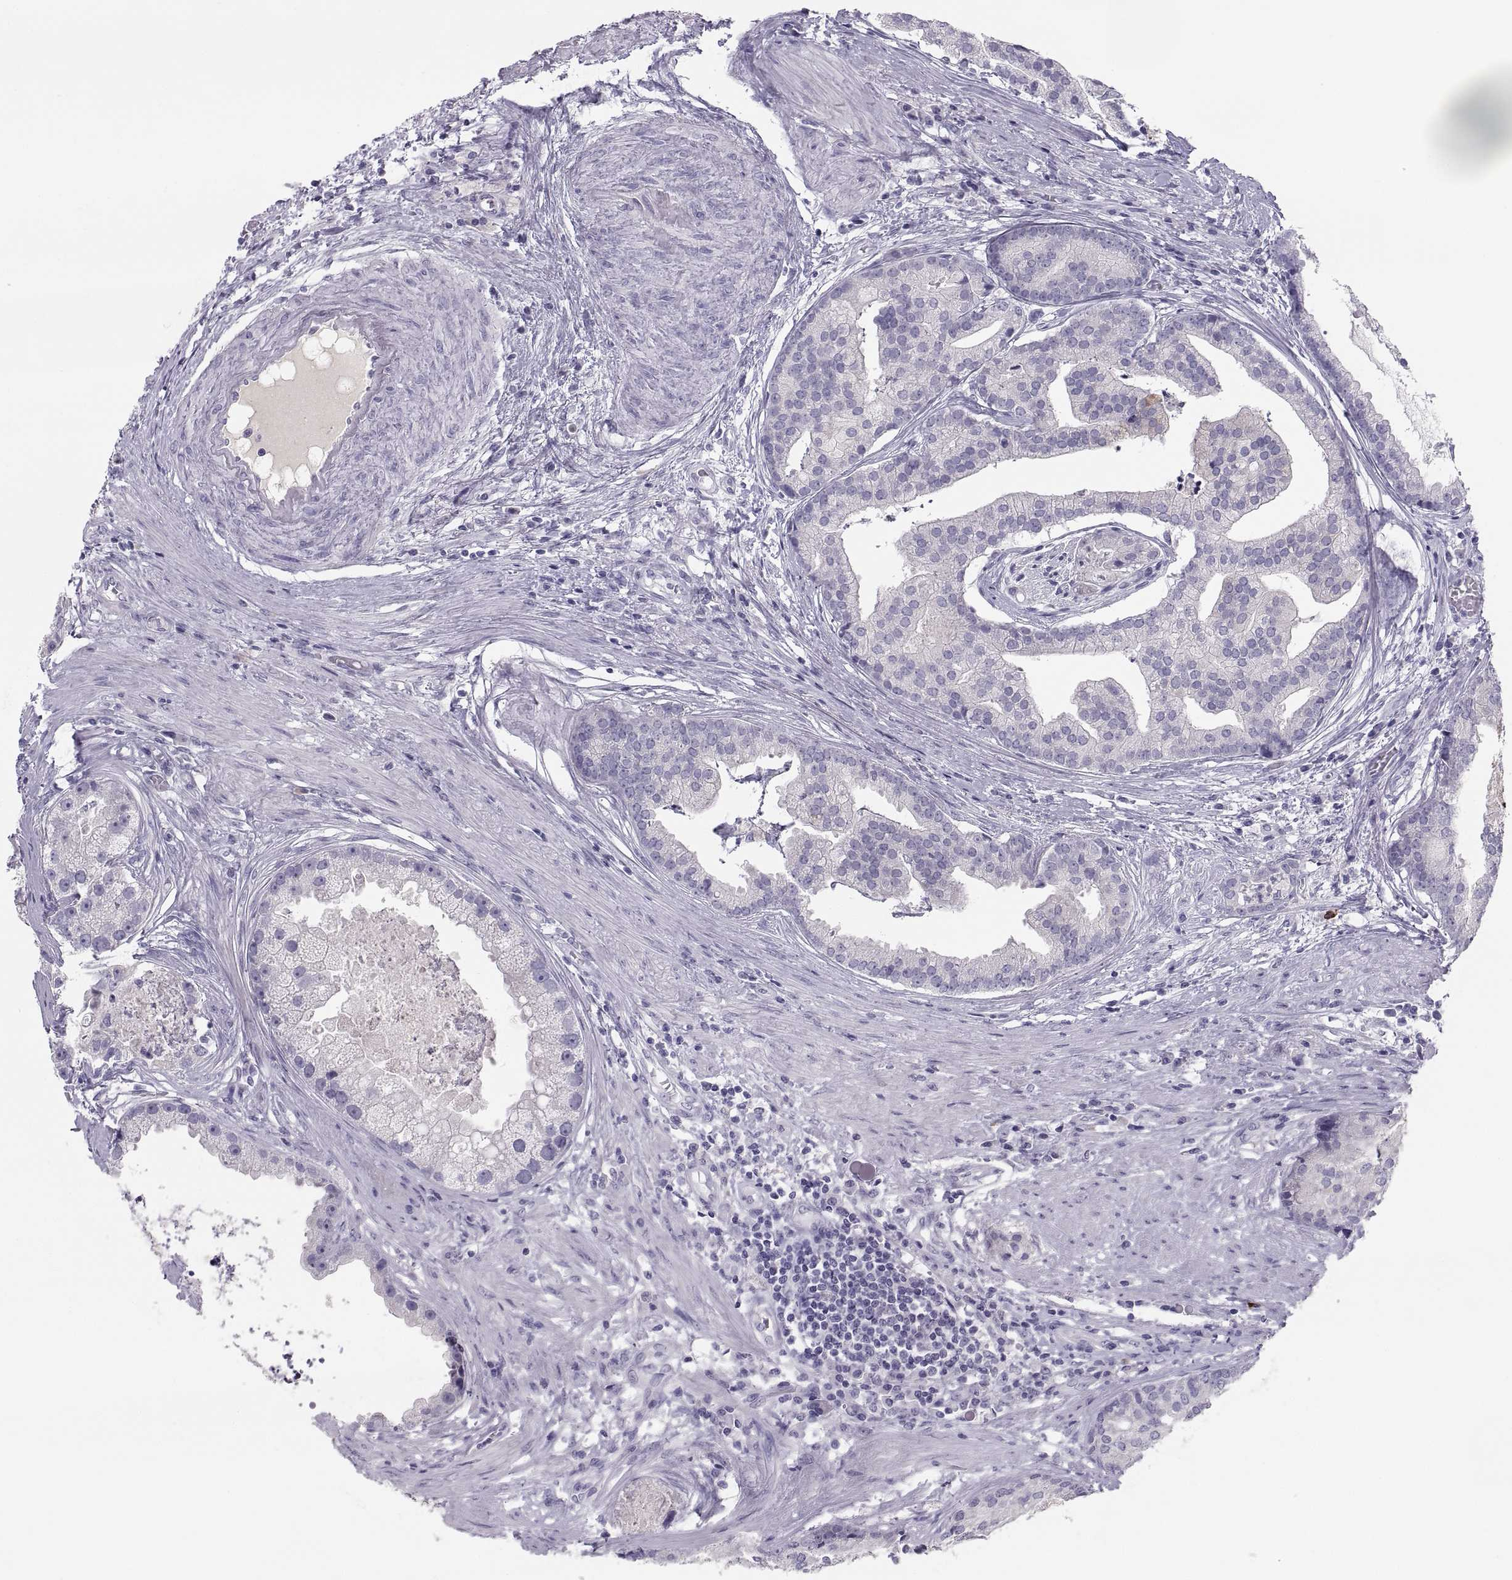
{"staining": {"intensity": "negative", "quantity": "none", "location": "none"}, "tissue": "prostate cancer", "cell_type": "Tumor cells", "image_type": "cancer", "snomed": [{"axis": "morphology", "description": "Adenocarcinoma, NOS"}, {"axis": "topography", "description": "Prostate and seminal vesicle, NOS"}, {"axis": "topography", "description": "Prostate"}], "caption": "High magnification brightfield microscopy of adenocarcinoma (prostate) stained with DAB (brown) and counterstained with hematoxylin (blue): tumor cells show no significant staining.", "gene": "MAGEB2", "patient": {"sex": "male", "age": 44}}